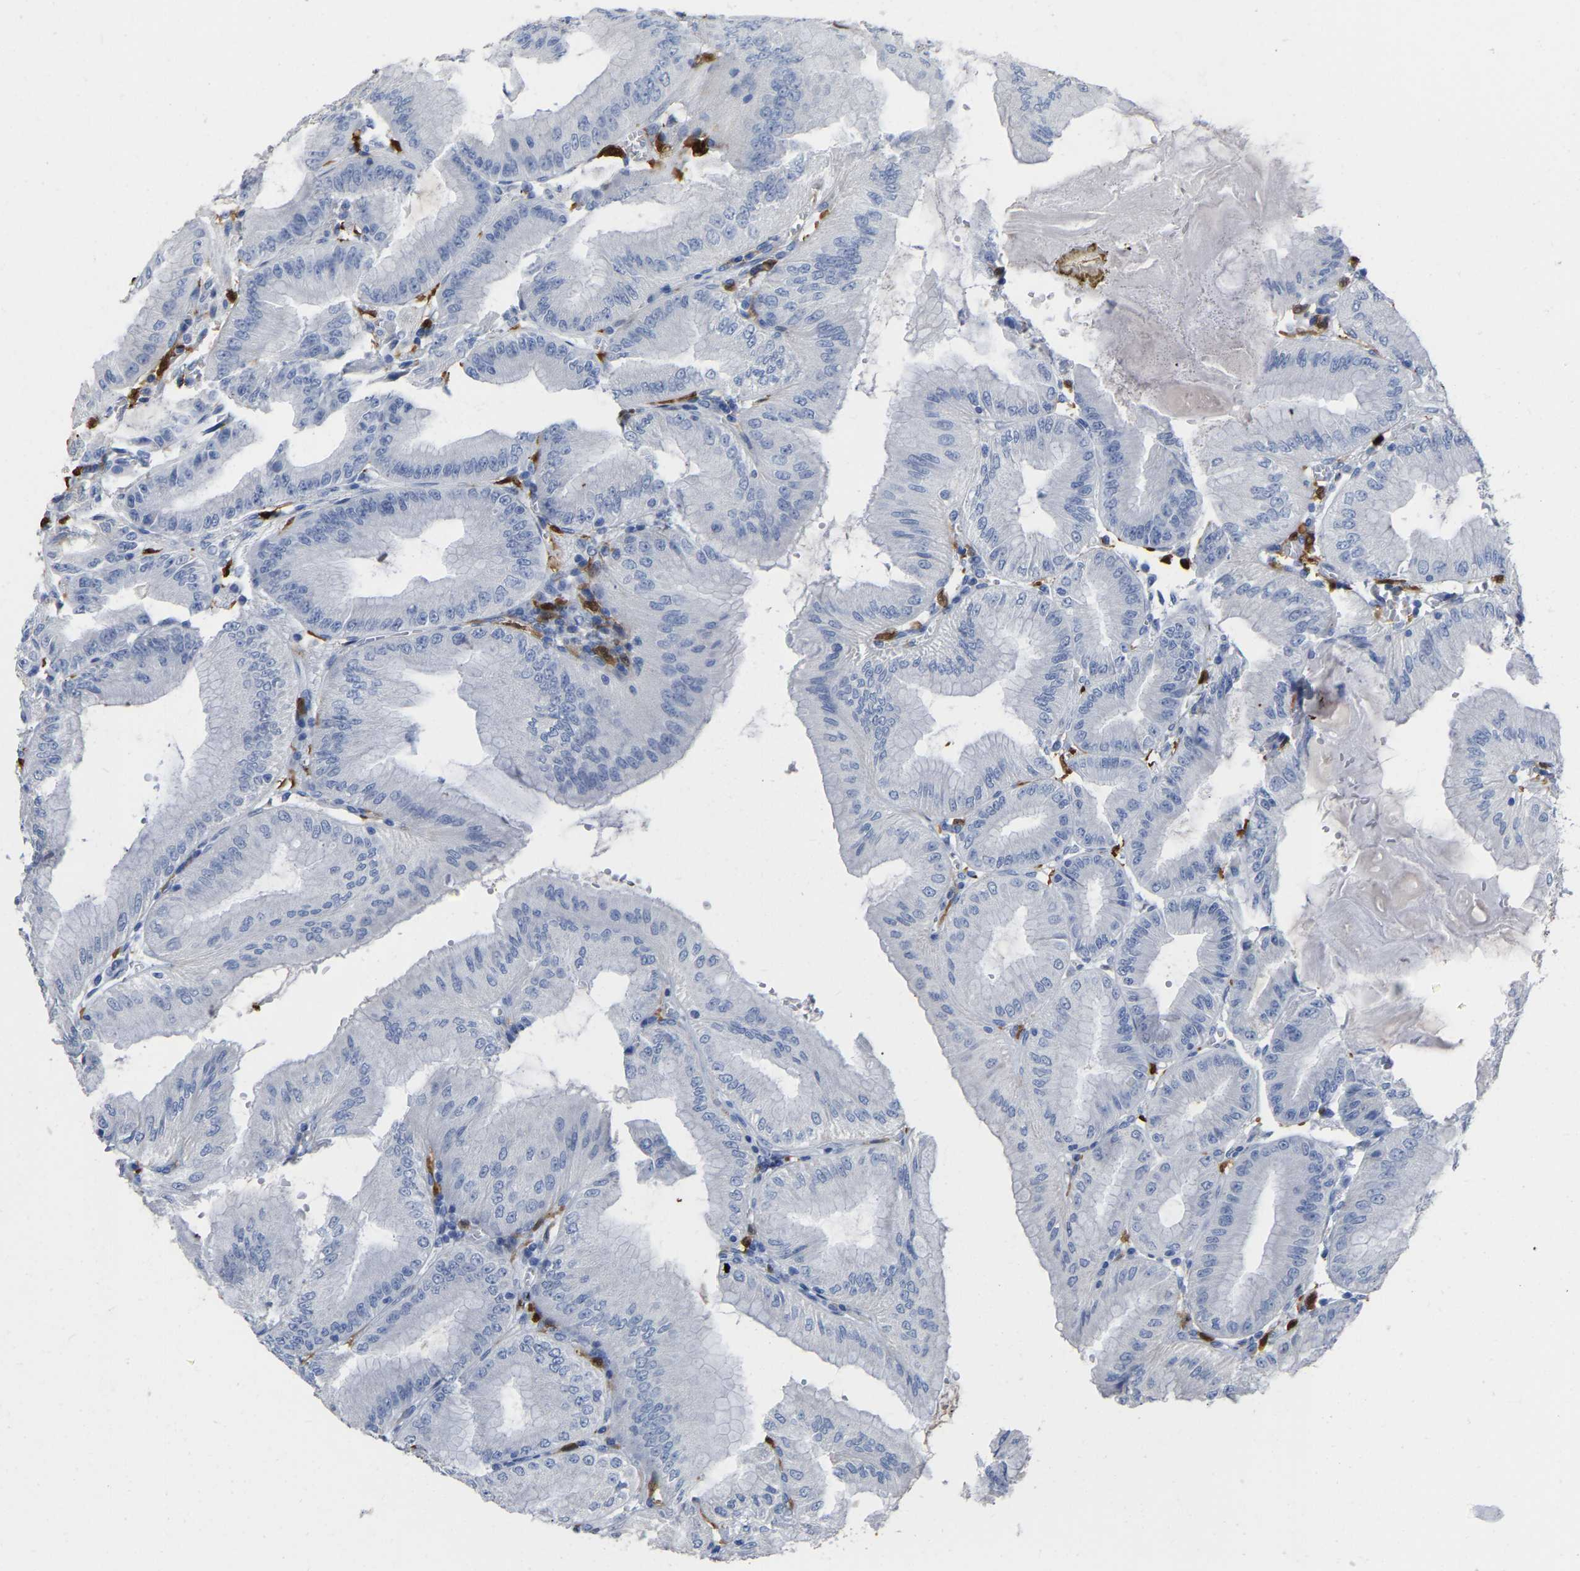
{"staining": {"intensity": "negative", "quantity": "none", "location": "none"}, "tissue": "stomach", "cell_type": "Glandular cells", "image_type": "normal", "snomed": [{"axis": "morphology", "description": "Normal tissue, NOS"}, {"axis": "topography", "description": "Stomach, lower"}], "caption": "This photomicrograph is of unremarkable stomach stained with immunohistochemistry to label a protein in brown with the nuclei are counter-stained blue. There is no staining in glandular cells.", "gene": "ULBP2", "patient": {"sex": "male", "age": 71}}